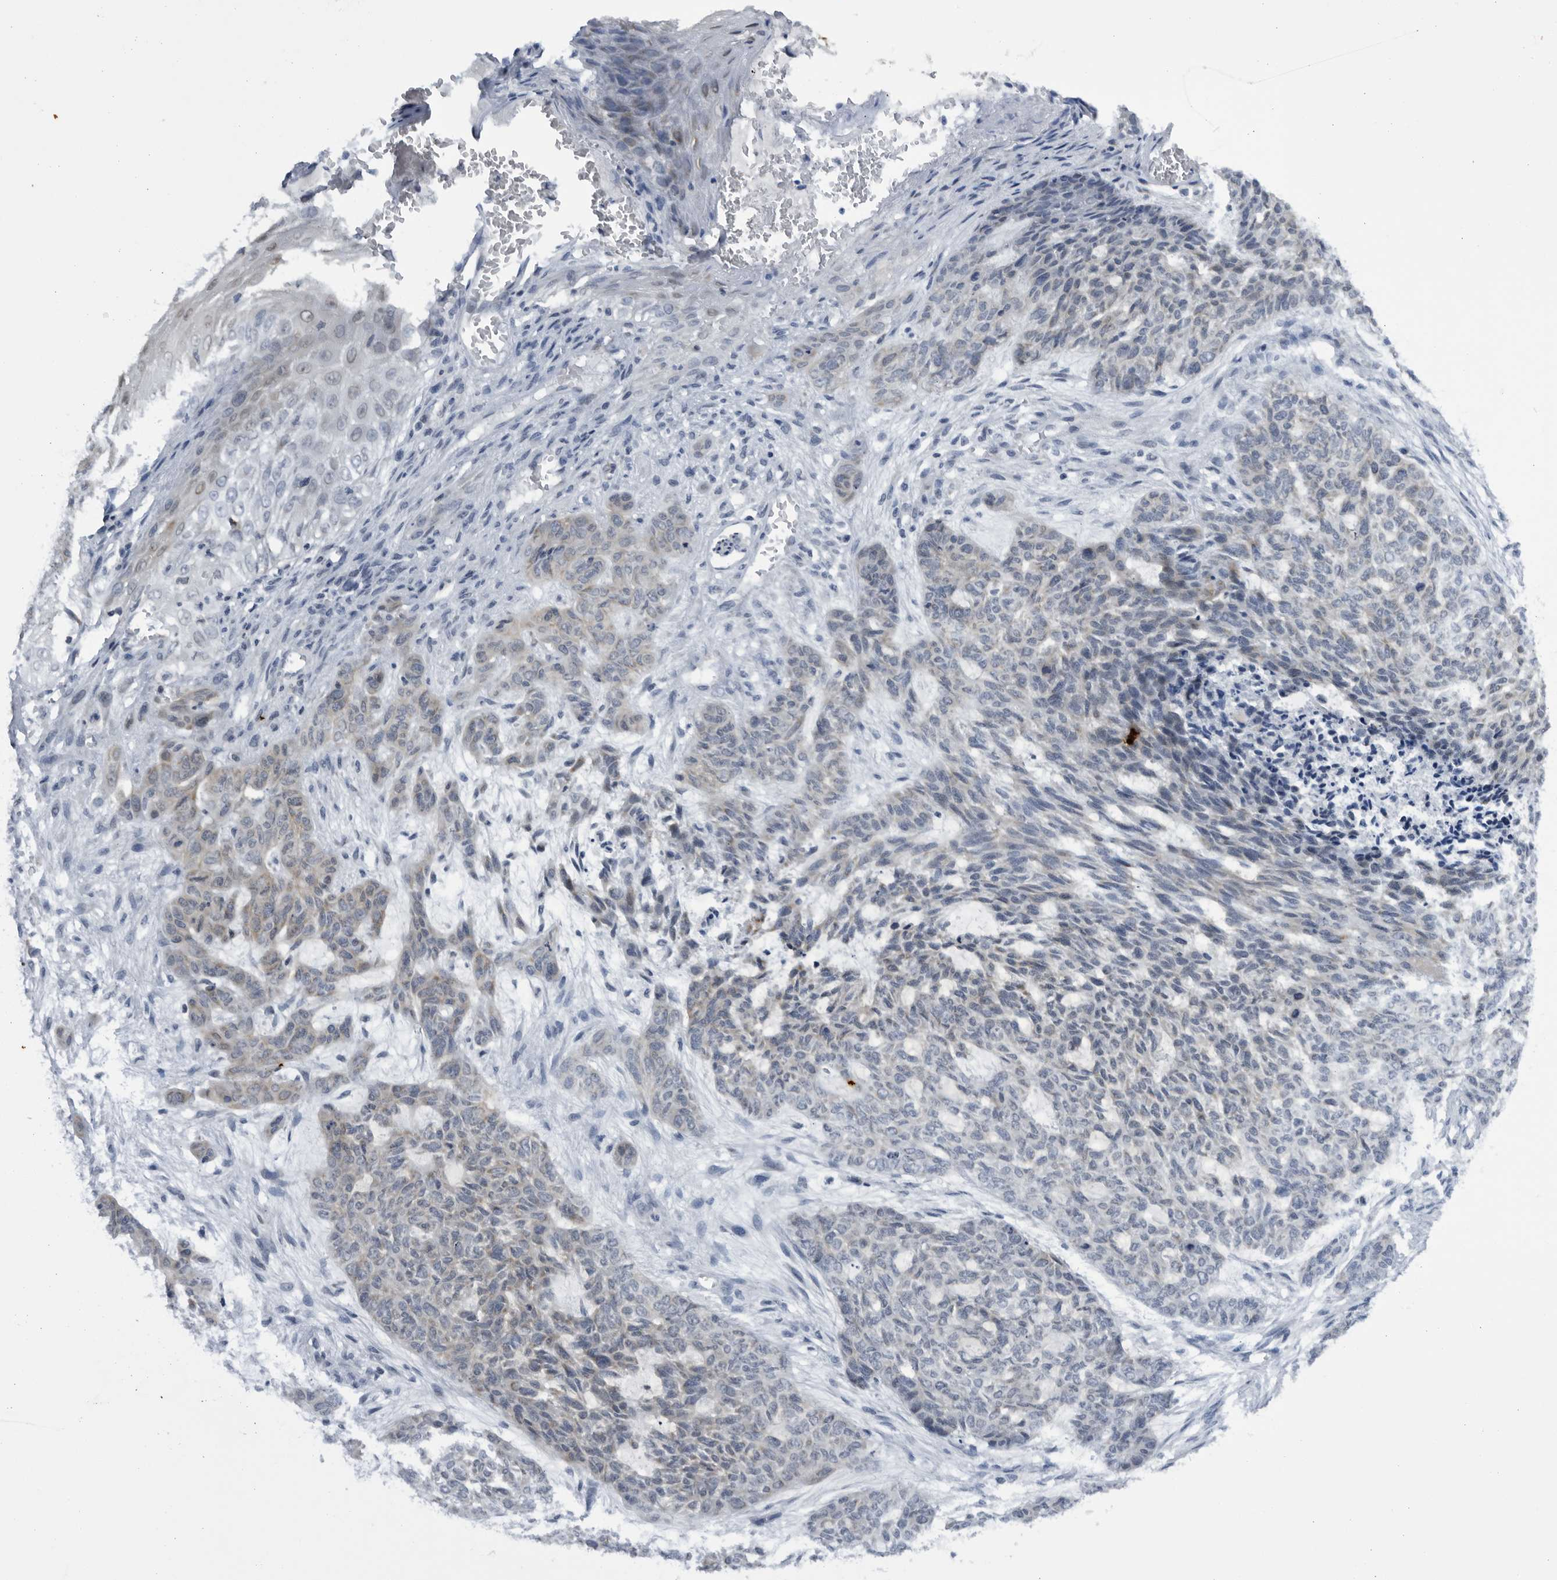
{"staining": {"intensity": "negative", "quantity": "none", "location": "none"}, "tissue": "skin cancer", "cell_type": "Tumor cells", "image_type": "cancer", "snomed": [{"axis": "morphology", "description": "Basal cell carcinoma"}, {"axis": "topography", "description": "Skin"}], "caption": "IHC of human skin cancer (basal cell carcinoma) exhibits no expression in tumor cells. The staining was performed using DAB to visualize the protein expression in brown, while the nuclei were stained in blue with hematoxylin (Magnification: 20x).", "gene": "SLC25A22", "patient": {"sex": "female", "age": 64}}